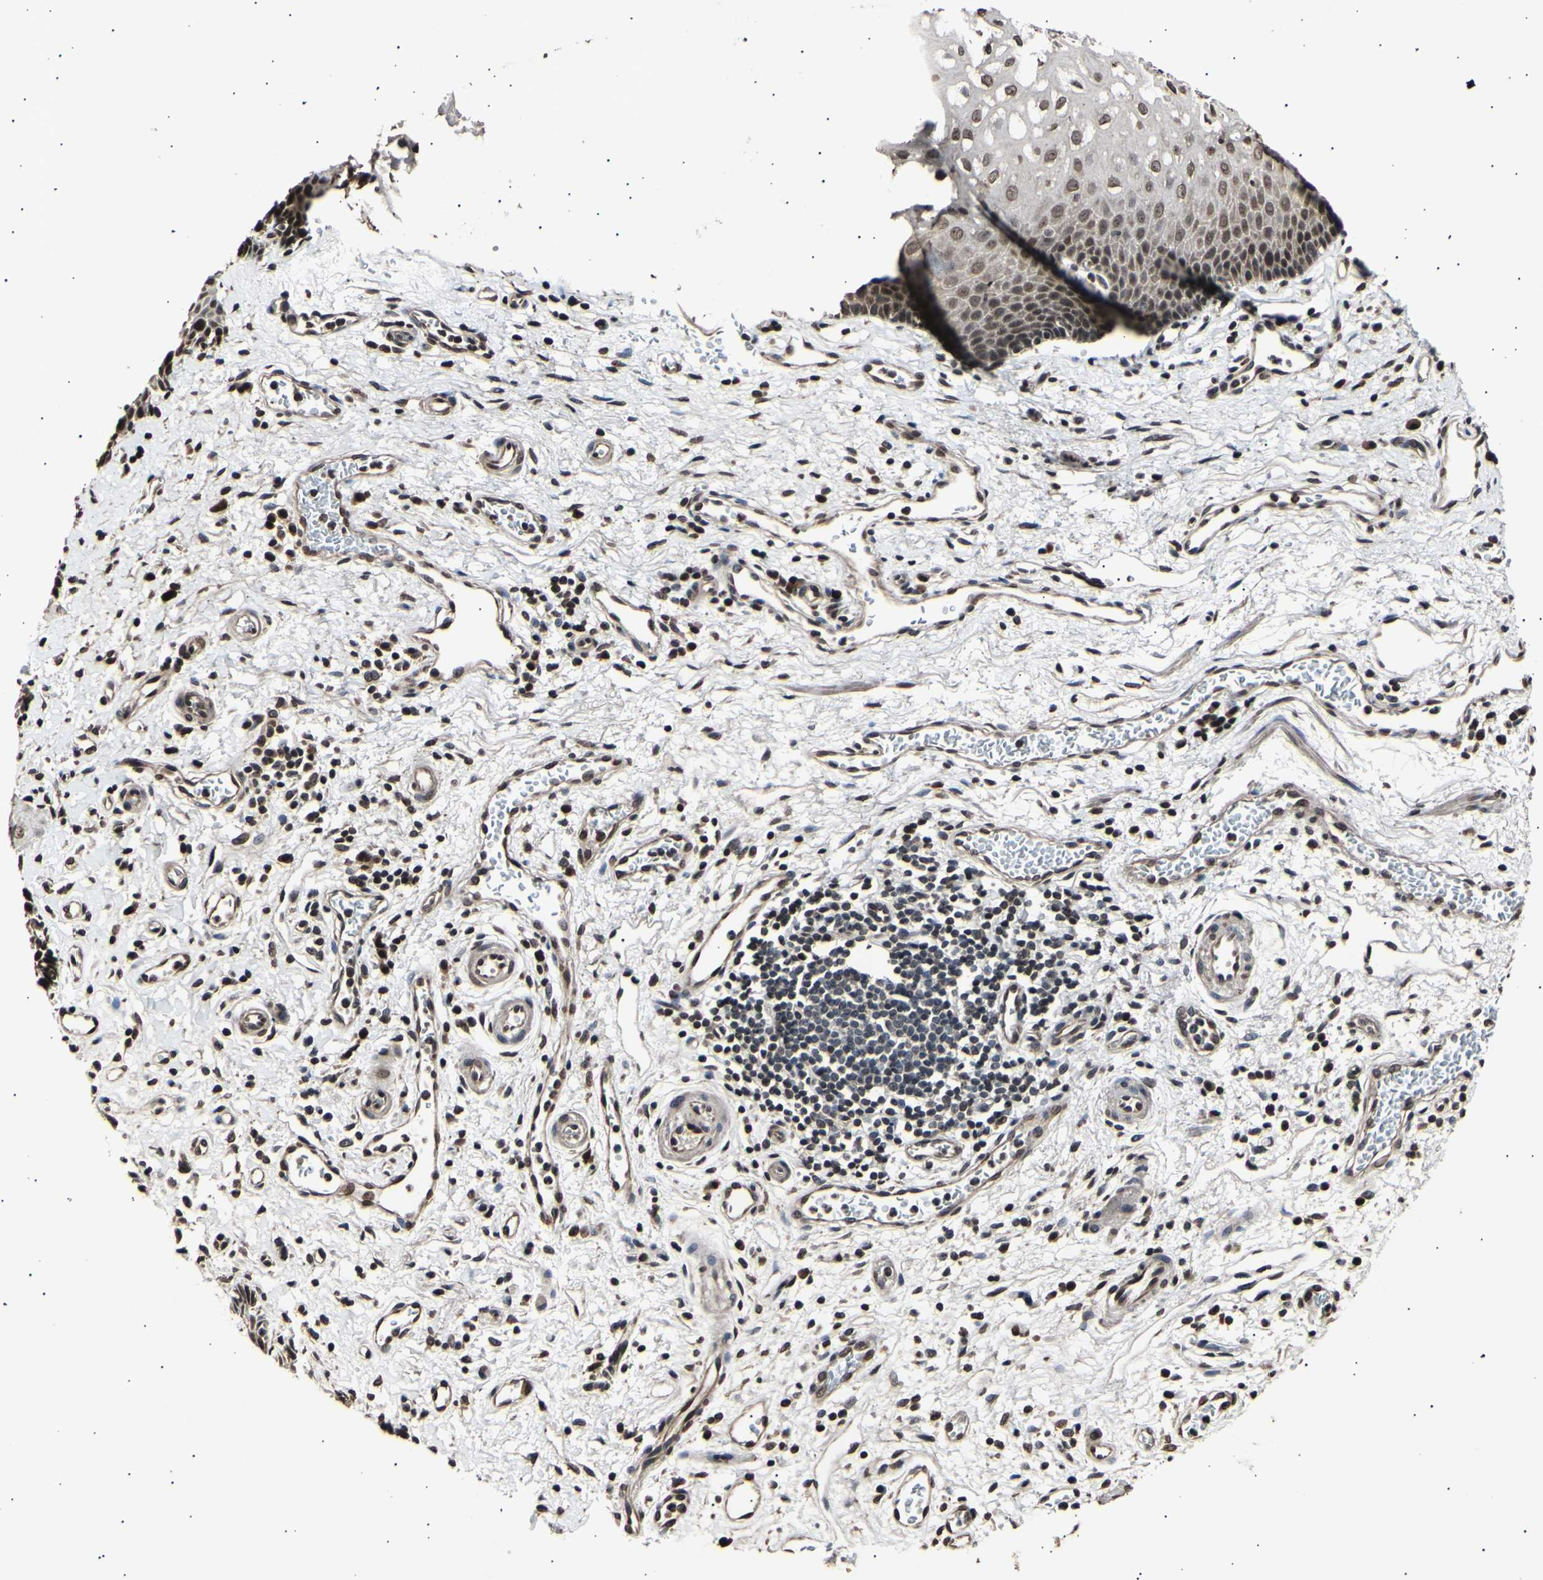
{"staining": {"intensity": "moderate", "quantity": ">75%", "location": "cytoplasmic/membranous,nuclear"}, "tissue": "esophagus", "cell_type": "Squamous epithelial cells", "image_type": "normal", "snomed": [{"axis": "morphology", "description": "Normal tissue, NOS"}, {"axis": "topography", "description": "Esophagus"}], "caption": "High-power microscopy captured an immunohistochemistry photomicrograph of normal esophagus, revealing moderate cytoplasmic/membranous,nuclear positivity in about >75% of squamous epithelial cells.", "gene": "ANAPC7", "patient": {"sex": "male", "age": 54}}